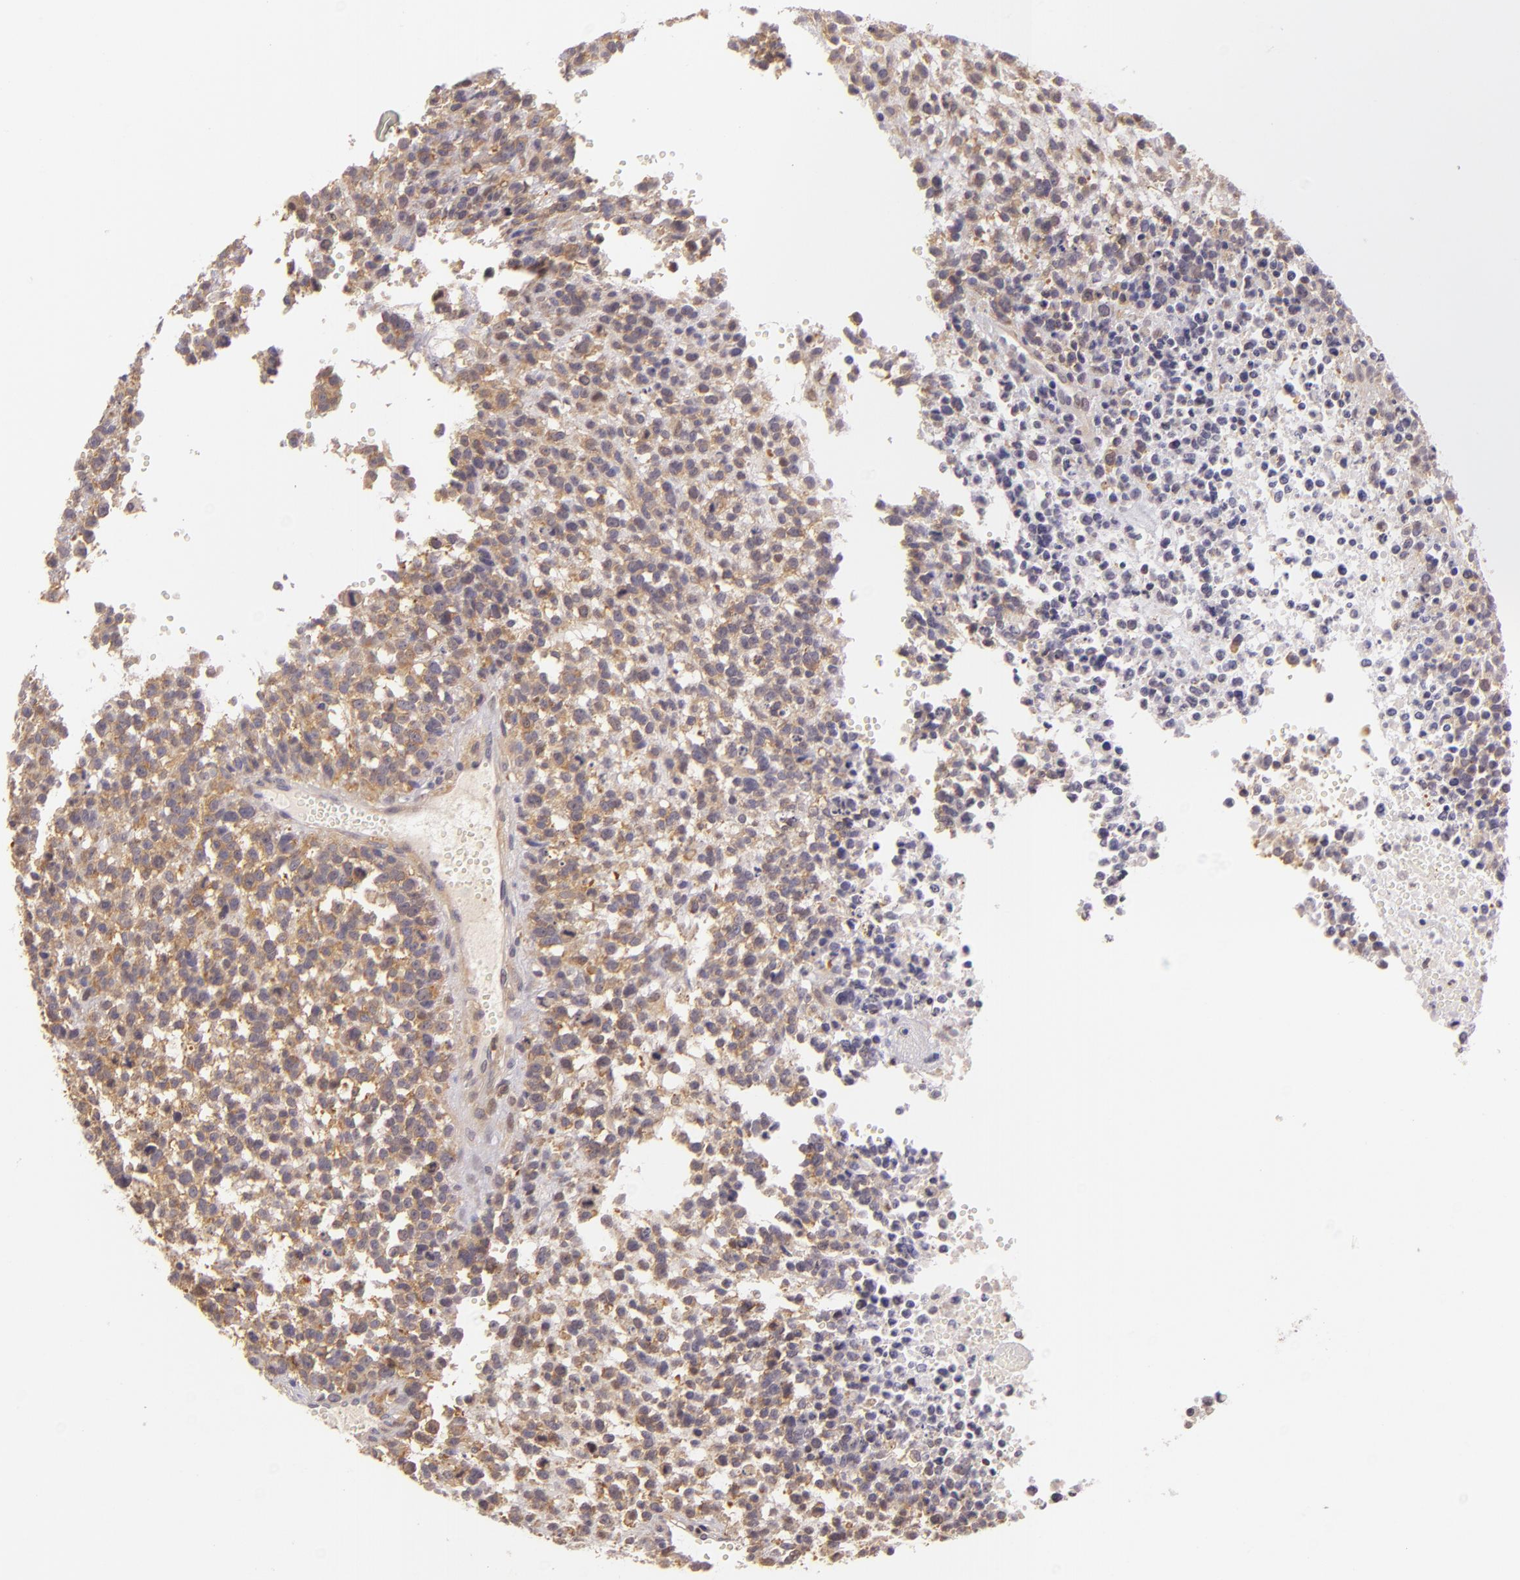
{"staining": {"intensity": "moderate", "quantity": "<25%", "location": "cytoplasmic/membranous"}, "tissue": "glioma", "cell_type": "Tumor cells", "image_type": "cancer", "snomed": [{"axis": "morphology", "description": "Glioma, malignant, High grade"}, {"axis": "topography", "description": "Brain"}], "caption": "Immunohistochemical staining of glioma exhibits moderate cytoplasmic/membranous protein positivity in approximately <25% of tumor cells.", "gene": "IMPDH1", "patient": {"sex": "male", "age": 66}}